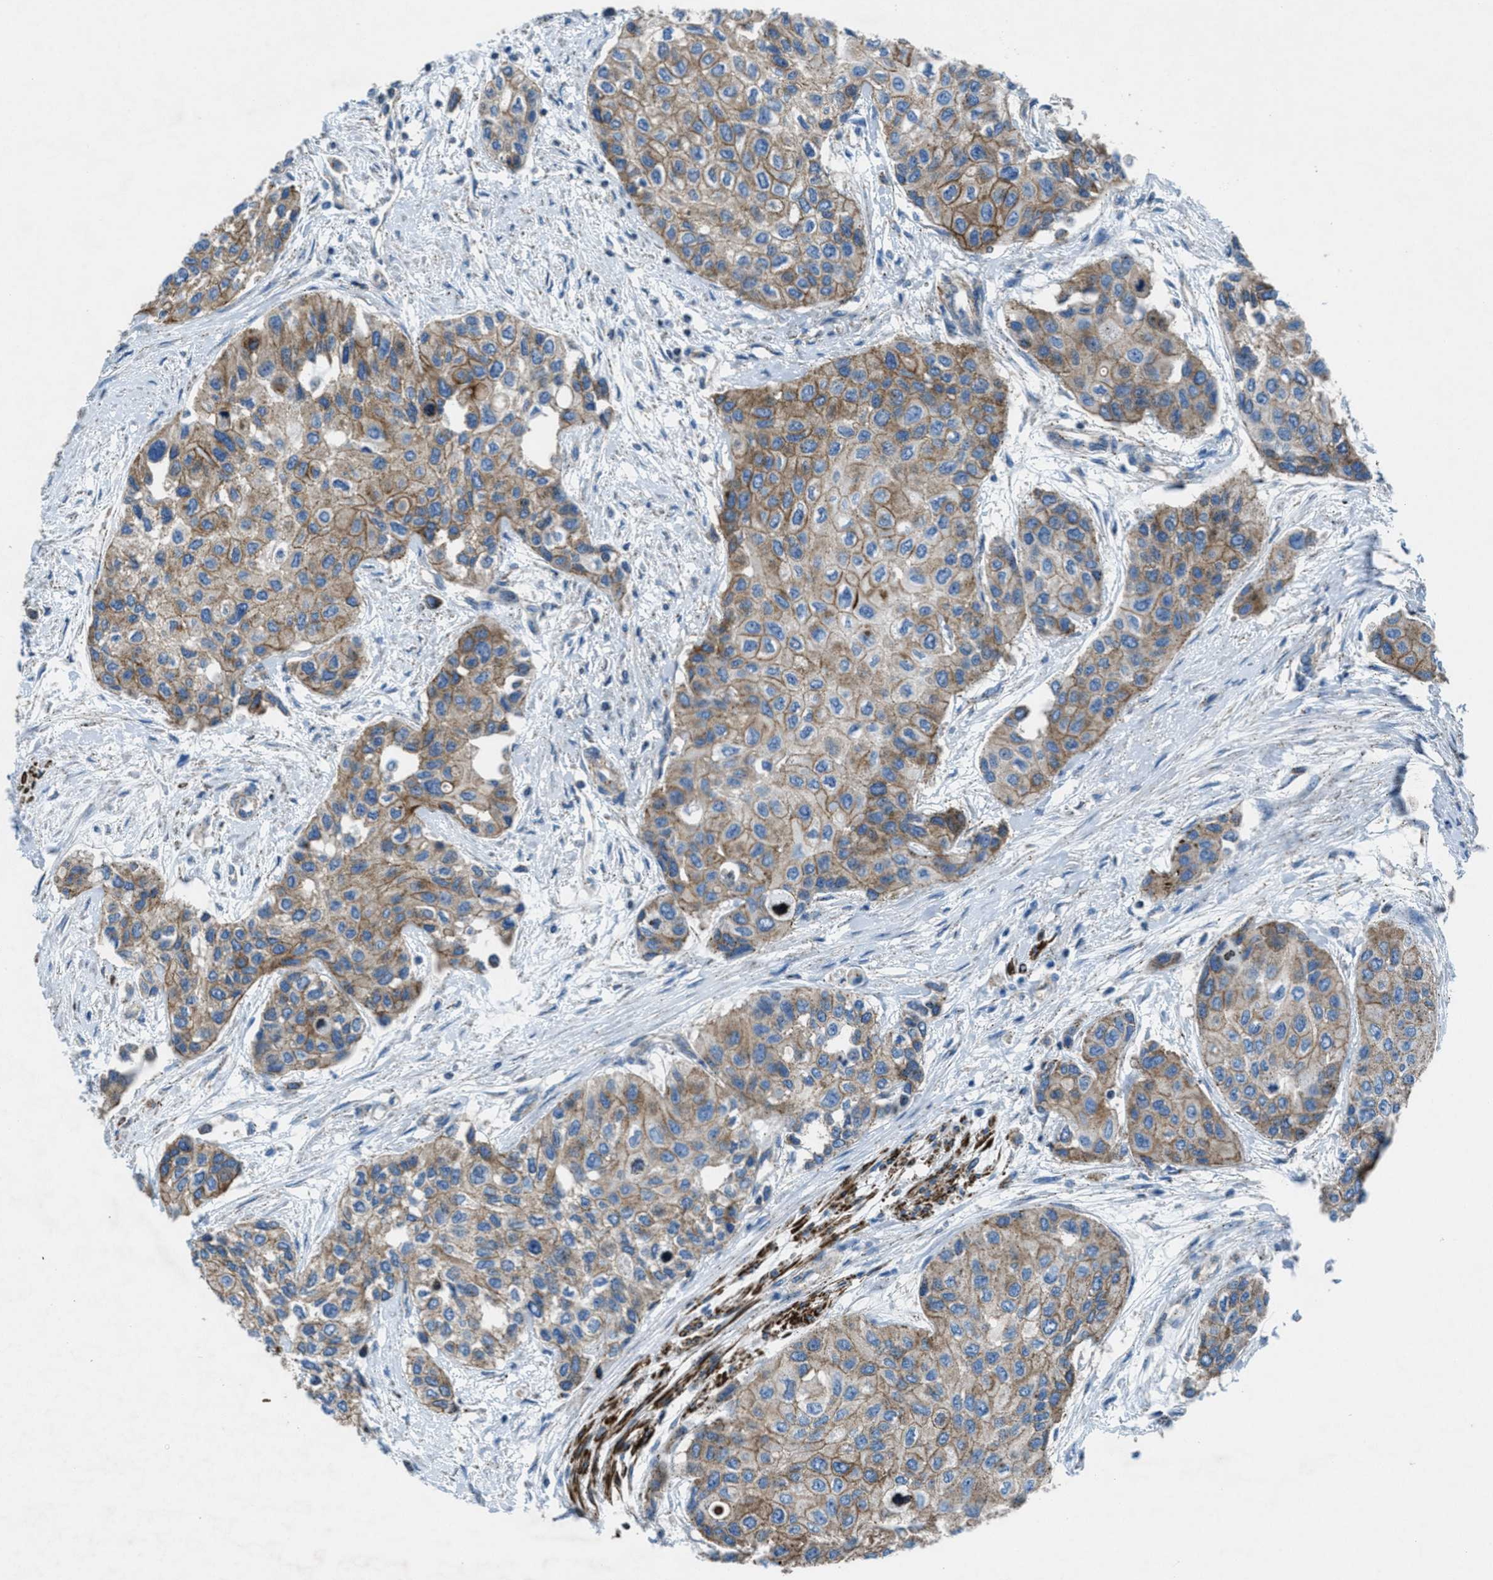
{"staining": {"intensity": "moderate", "quantity": ">75%", "location": "cytoplasmic/membranous"}, "tissue": "urothelial cancer", "cell_type": "Tumor cells", "image_type": "cancer", "snomed": [{"axis": "morphology", "description": "Urothelial carcinoma, High grade"}, {"axis": "topography", "description": "Urinary bladder"}], "caption": "Moderate cytoplasmic/membranous positivity for a protein is seen in about >75% of tumor cells of urothelial cancer using immunohistochemistry.", "gene": "MFSD13A", "patient": {"sex": "female", "age": 56}}